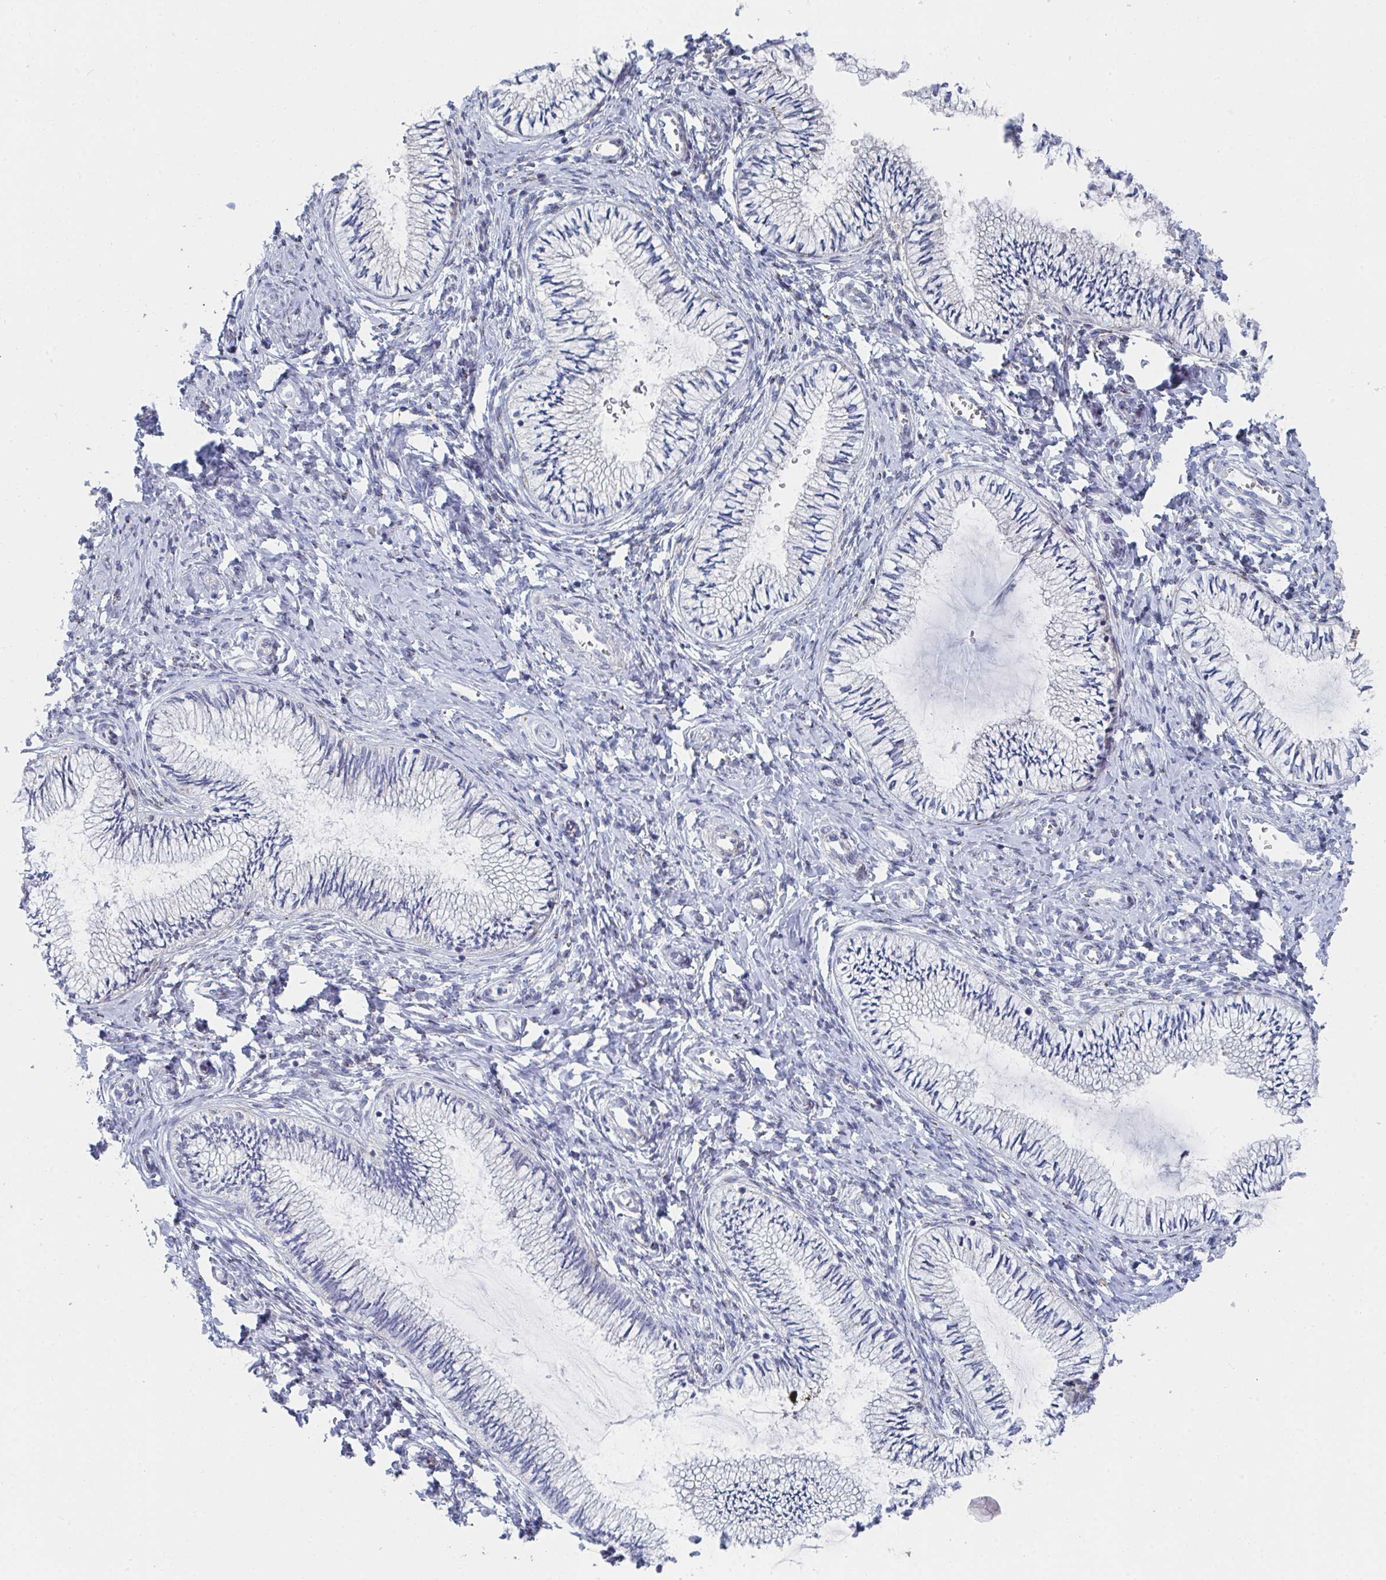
{"staining": {"intensity": "negative", "quantity": "none", "location": "none"}, "tissue": "cervix", "cell_type": "Glandular cells", "image_type": "normal", "snomed": [{"axis": "morphology", "description": "Normal tissue, NOS"}, {"axis": "topography", "description": "Cervix"}], "caption": "High magnification brightfield microscopy of normal cervix stained with DAB (3,3'-diaminobenzidine) (brown) and counterstained with hematoxylin (blue): glandular cells show no significant positivity. (Immunohistochemistry (ihc), brightfield microscopy, high magnification).", "gene": "PSMG1", "patient": {"sex": "female", "age": 24}}